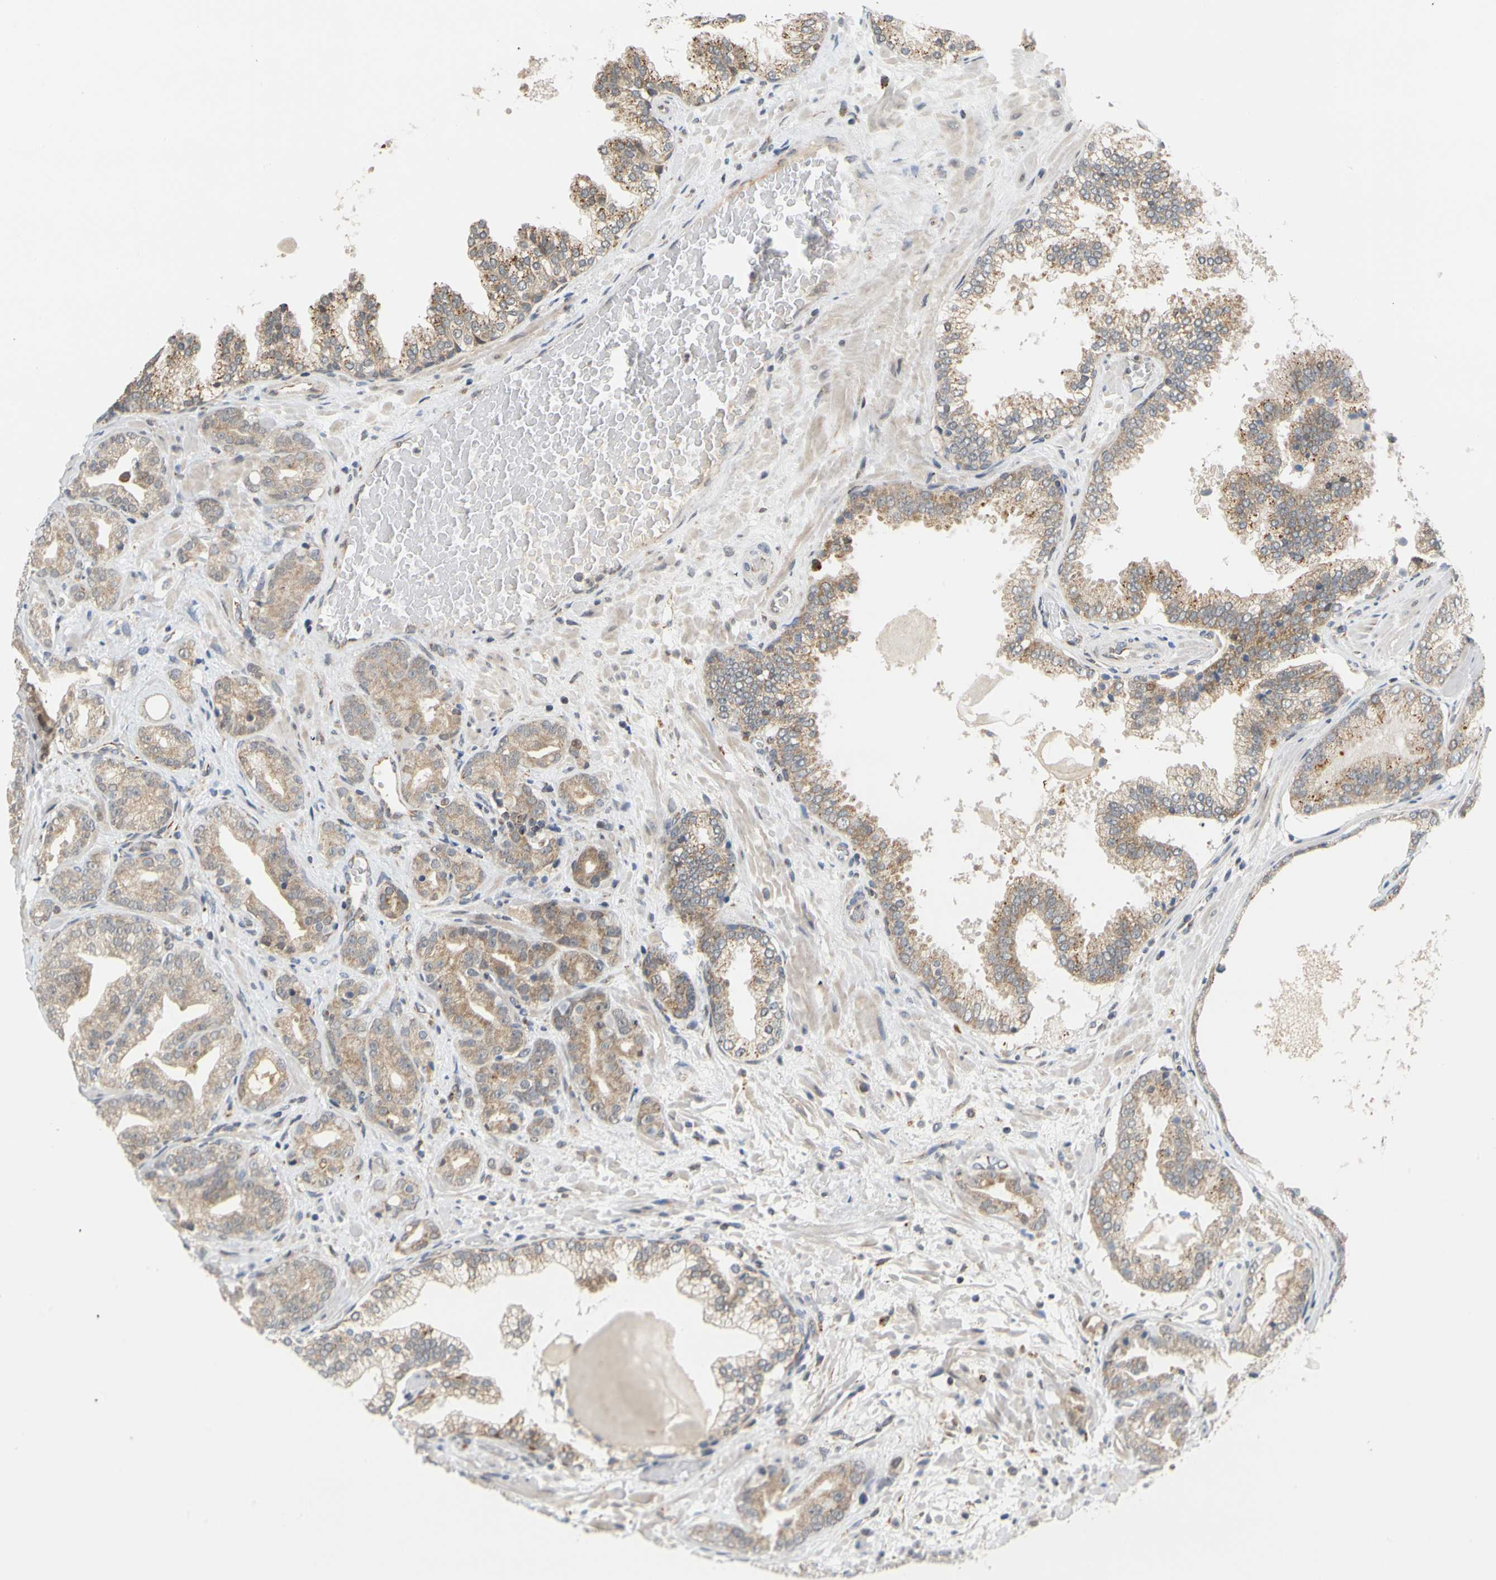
{"staining": {"intensity": "weak", "quantity": ">75%", "location": "cytoplasmic/membranous"}, "tissue": "prostate cancer", "cell_type": "Tumor cells", "image_type": "cancer", "snomed": [{"axis": "morphology", "description": "Adenocarcinoma, Low grade"}, {"axis": "topography", "description": "Prostate"}], "caption": "Tumor cells demonstrate low levels of weak cytoplasmic/membranous staining in about >75% of cells in adenocarcinoma (low-grade) (prostate).", "gene": "SFXN3", "patient": {"sex": "male", "age": 63}}